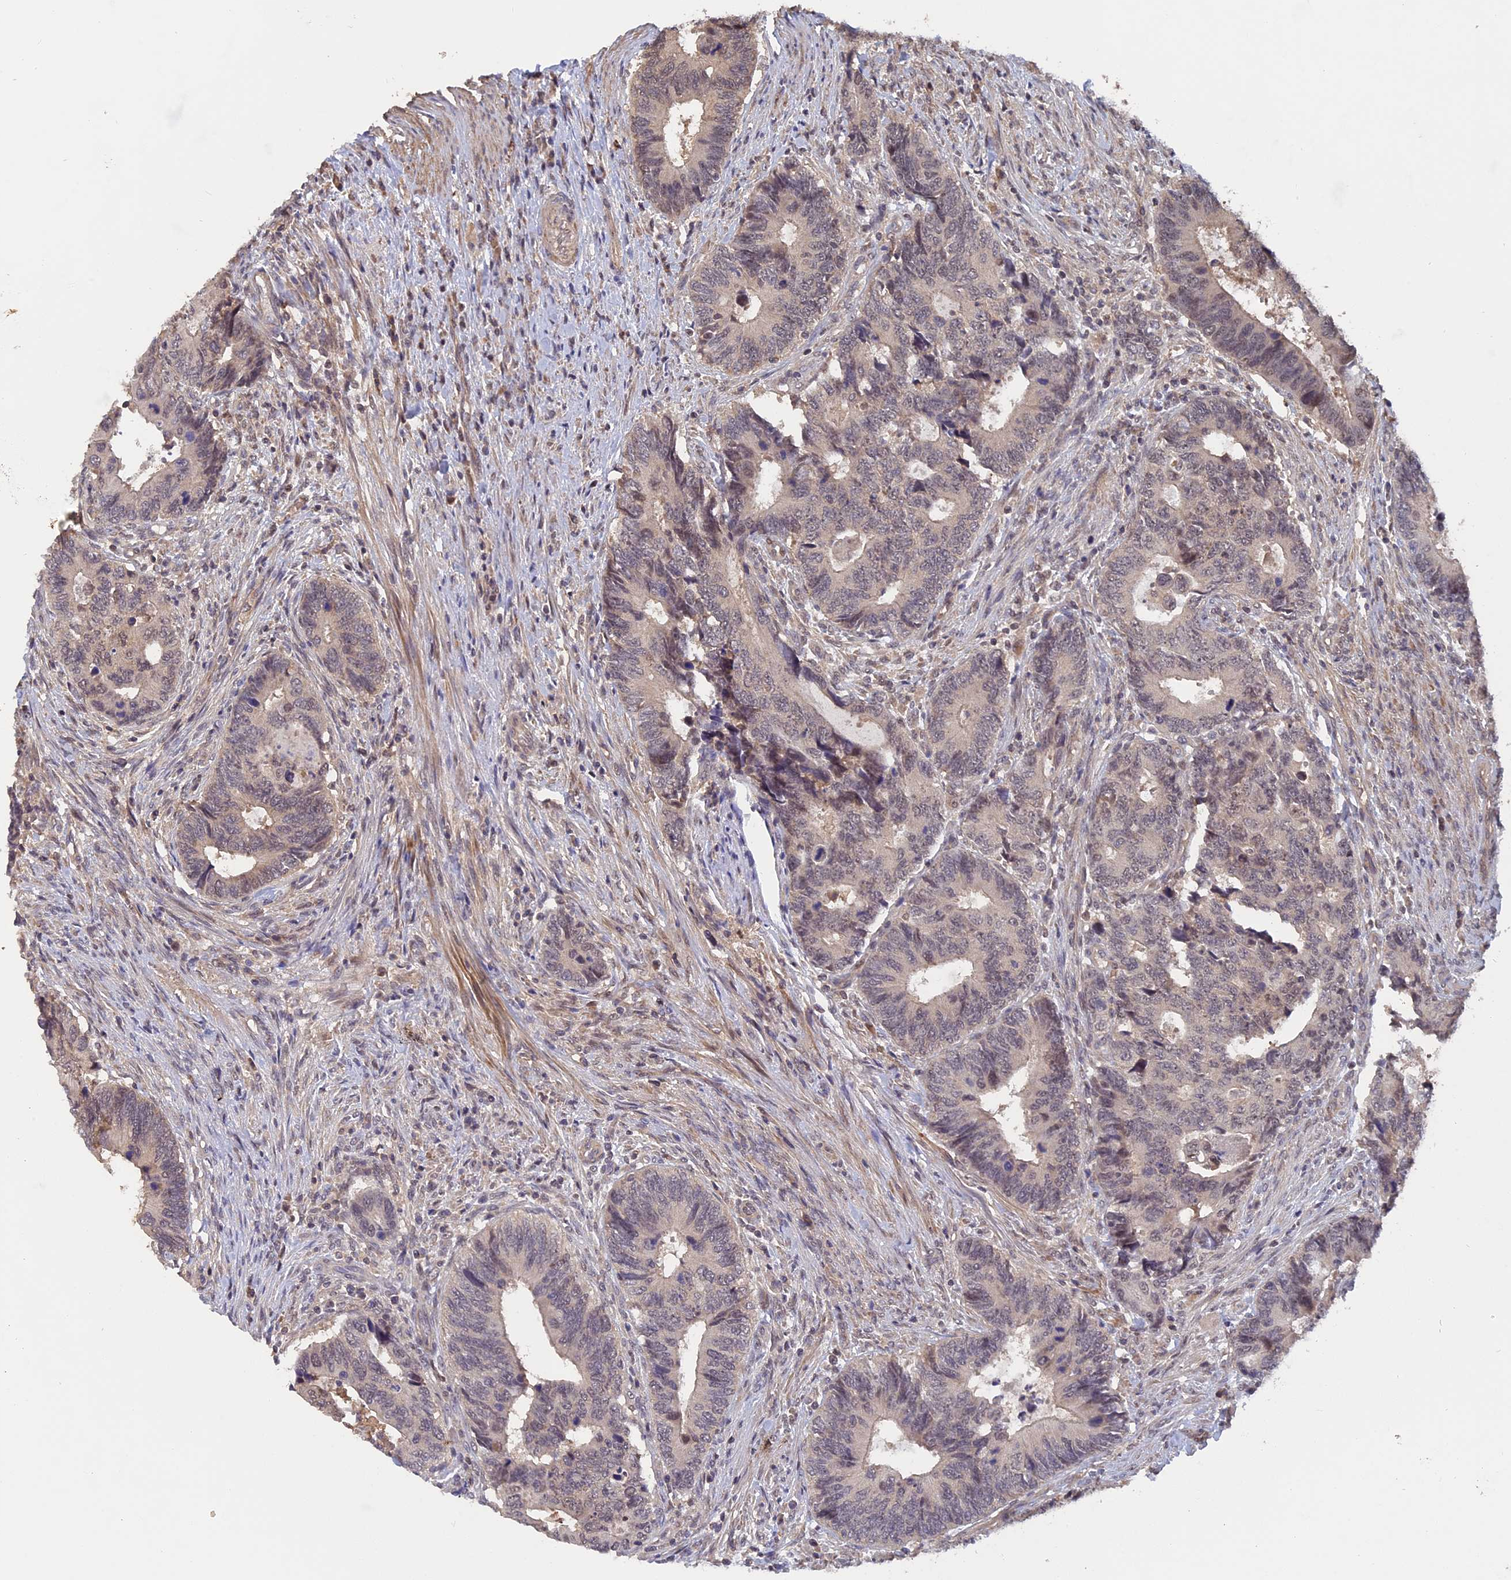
{"staining": {"intensity": "weak", "quantity": "<25%", "location": "cytoplasmic/membranous,nuclear"}, "tissue": "colorectal cancer", "cell_type": "Tumor cells", "image_type": "cancer", "snomed": [{"axis": "morphology", "description": "Adenocarcinoma, NOS"}, {"axis": "topography", "description": "Colon"}], "caption": "Protein analysis of colorectal adenocarcinoma displays no significant expression in tumor cells.", "gene": "FAM98C", "patient": {"sex": "male", "age": 87}}